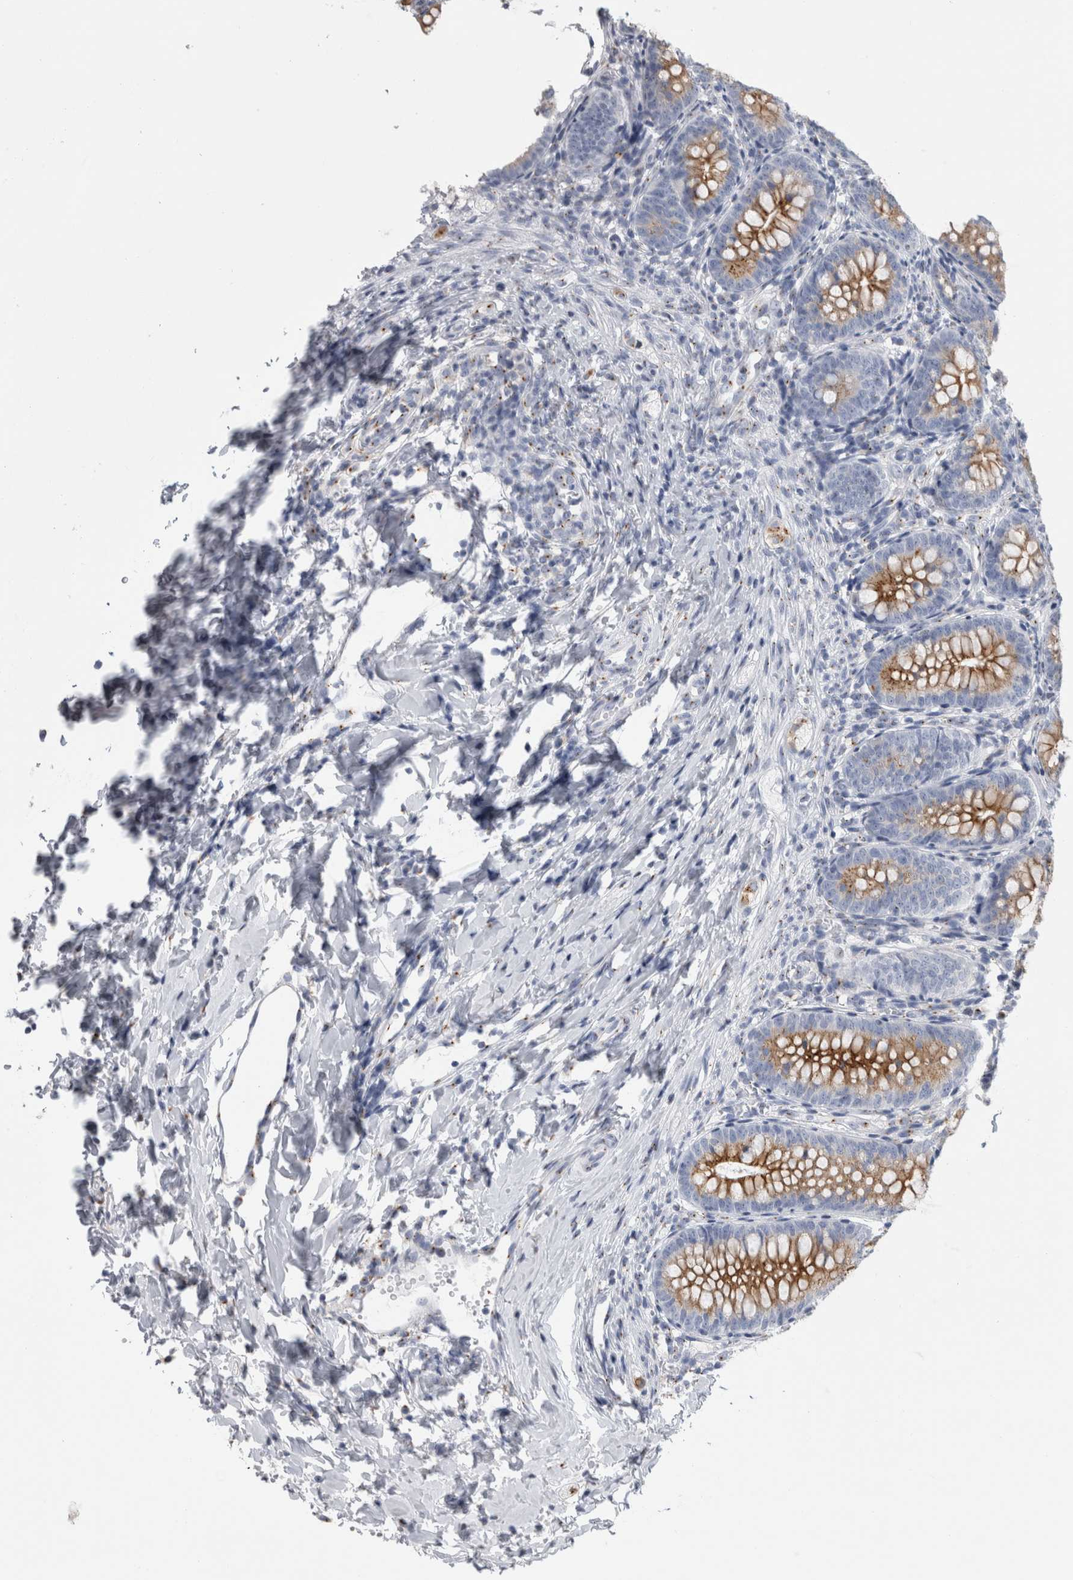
{"staining": {"intensity": "moderate", "quantity": ">75%", "location": "cytoplasmic/membranous"}, "tissue": "appendix", "cell_type": "Glandular cells", "image_type": "normal", "snomed": [{"axis": "morphology", "description": "Normal tissue, NOS"}, {"axis": "topography", "description": "Appendix"}], "caption": "Glandular cells demonstrate medium levels of moderate cytoplasmic/membranous staining in about >75% of cells in unremarkable human appendix.", "gene": "AKAP9", "patient": {"sex": "male", "age": 1}}